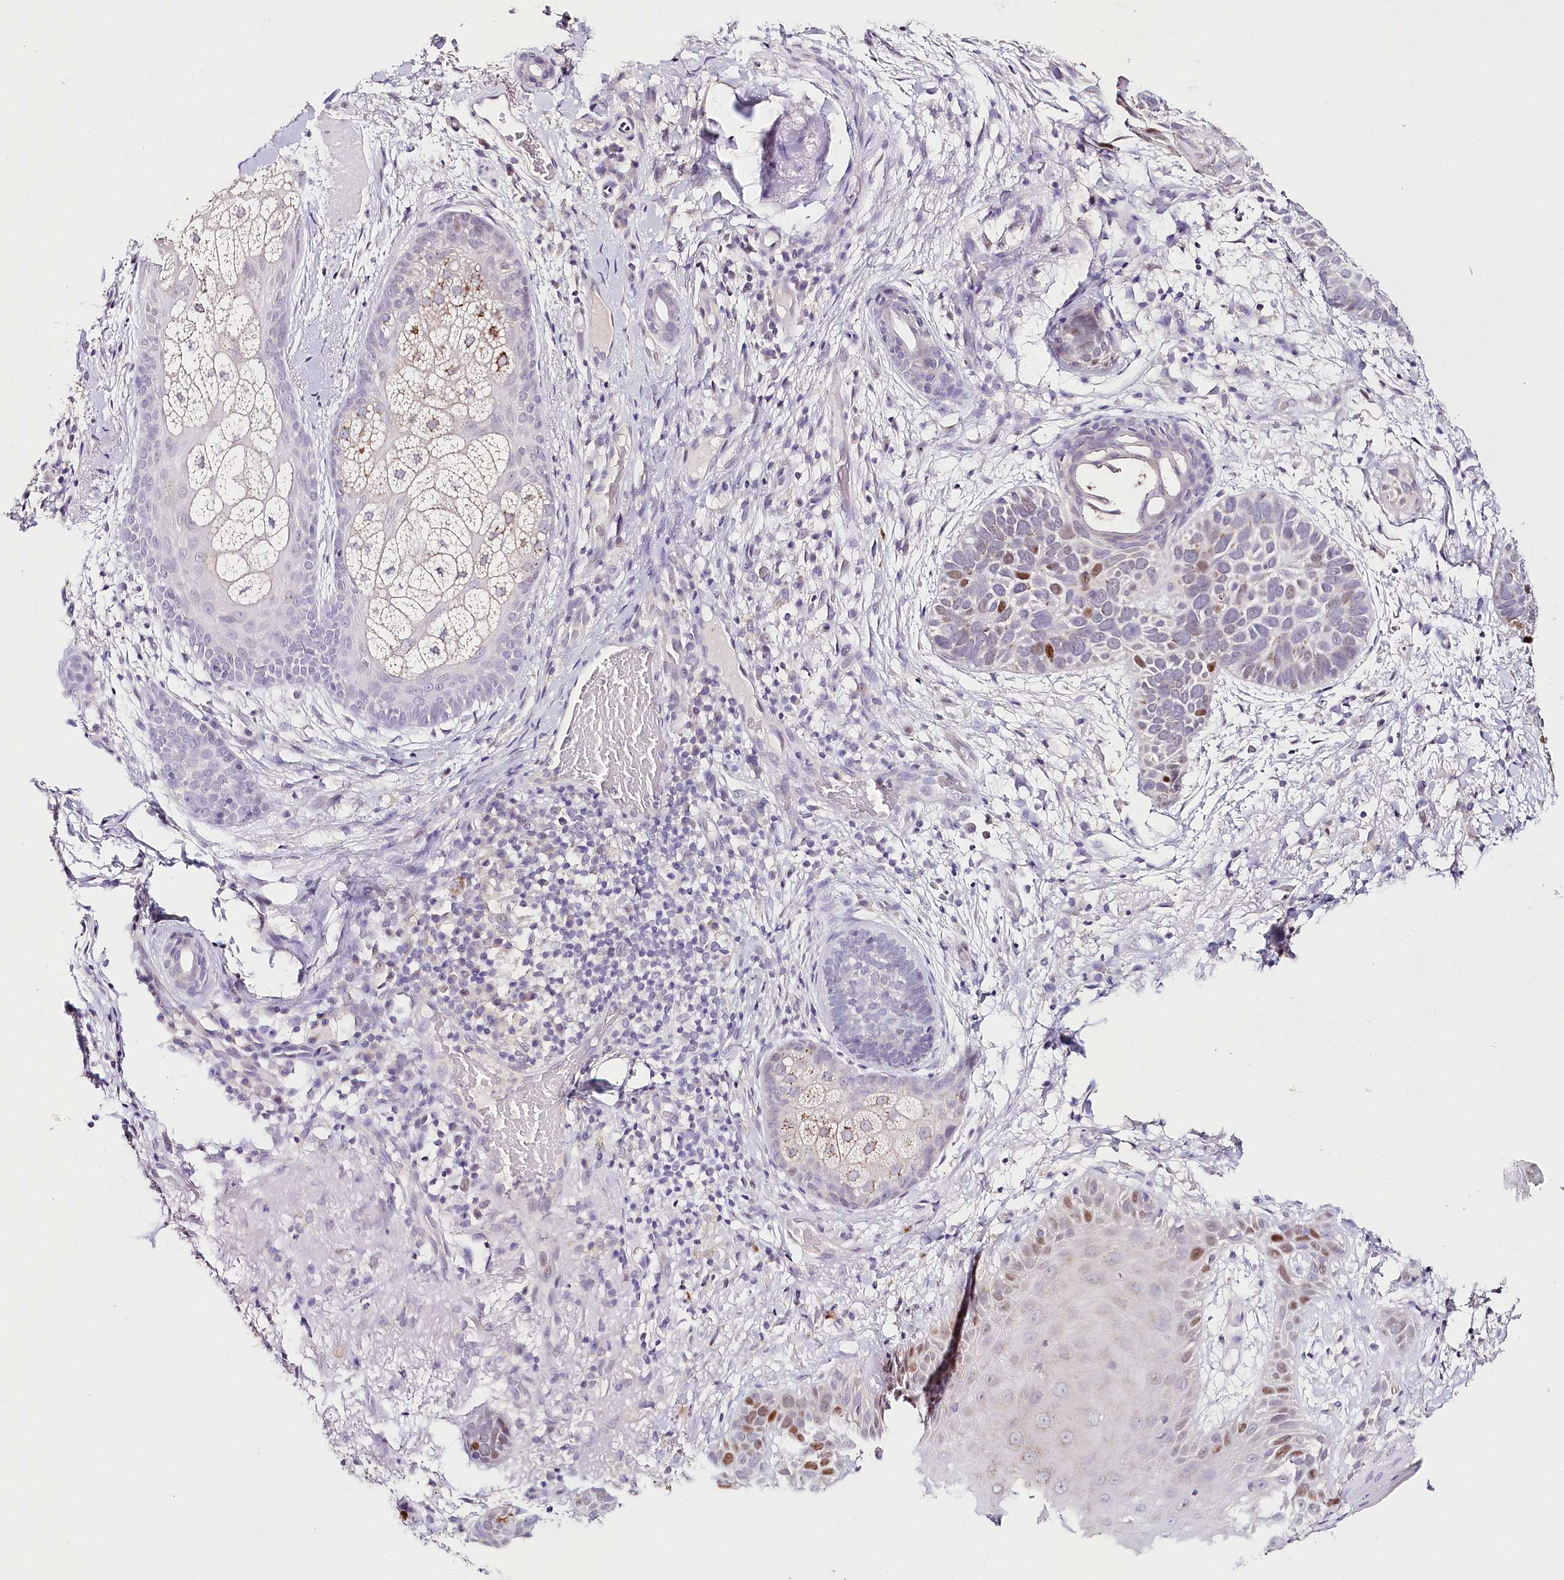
{"staining": {"intensity": "moderate", "quantity": "<25%", "location": "nuclear"}, "tissue": "skin cancer", "cell_type": "Tumor cells", "image_type": "cancer", "snomed": [{"axis": "morphology", "description": "Basal cell carcinoma"}, {"axis": "topography", "description": "Skin"}], "caption": "Moderate nuclear expression for a protein is appreciated in approximately <25% of tumor cells of skin cancer (basal cell carcinoma) using IHC.", "gene": "TP53", "patient": {"sex": "male", "age": 85}}